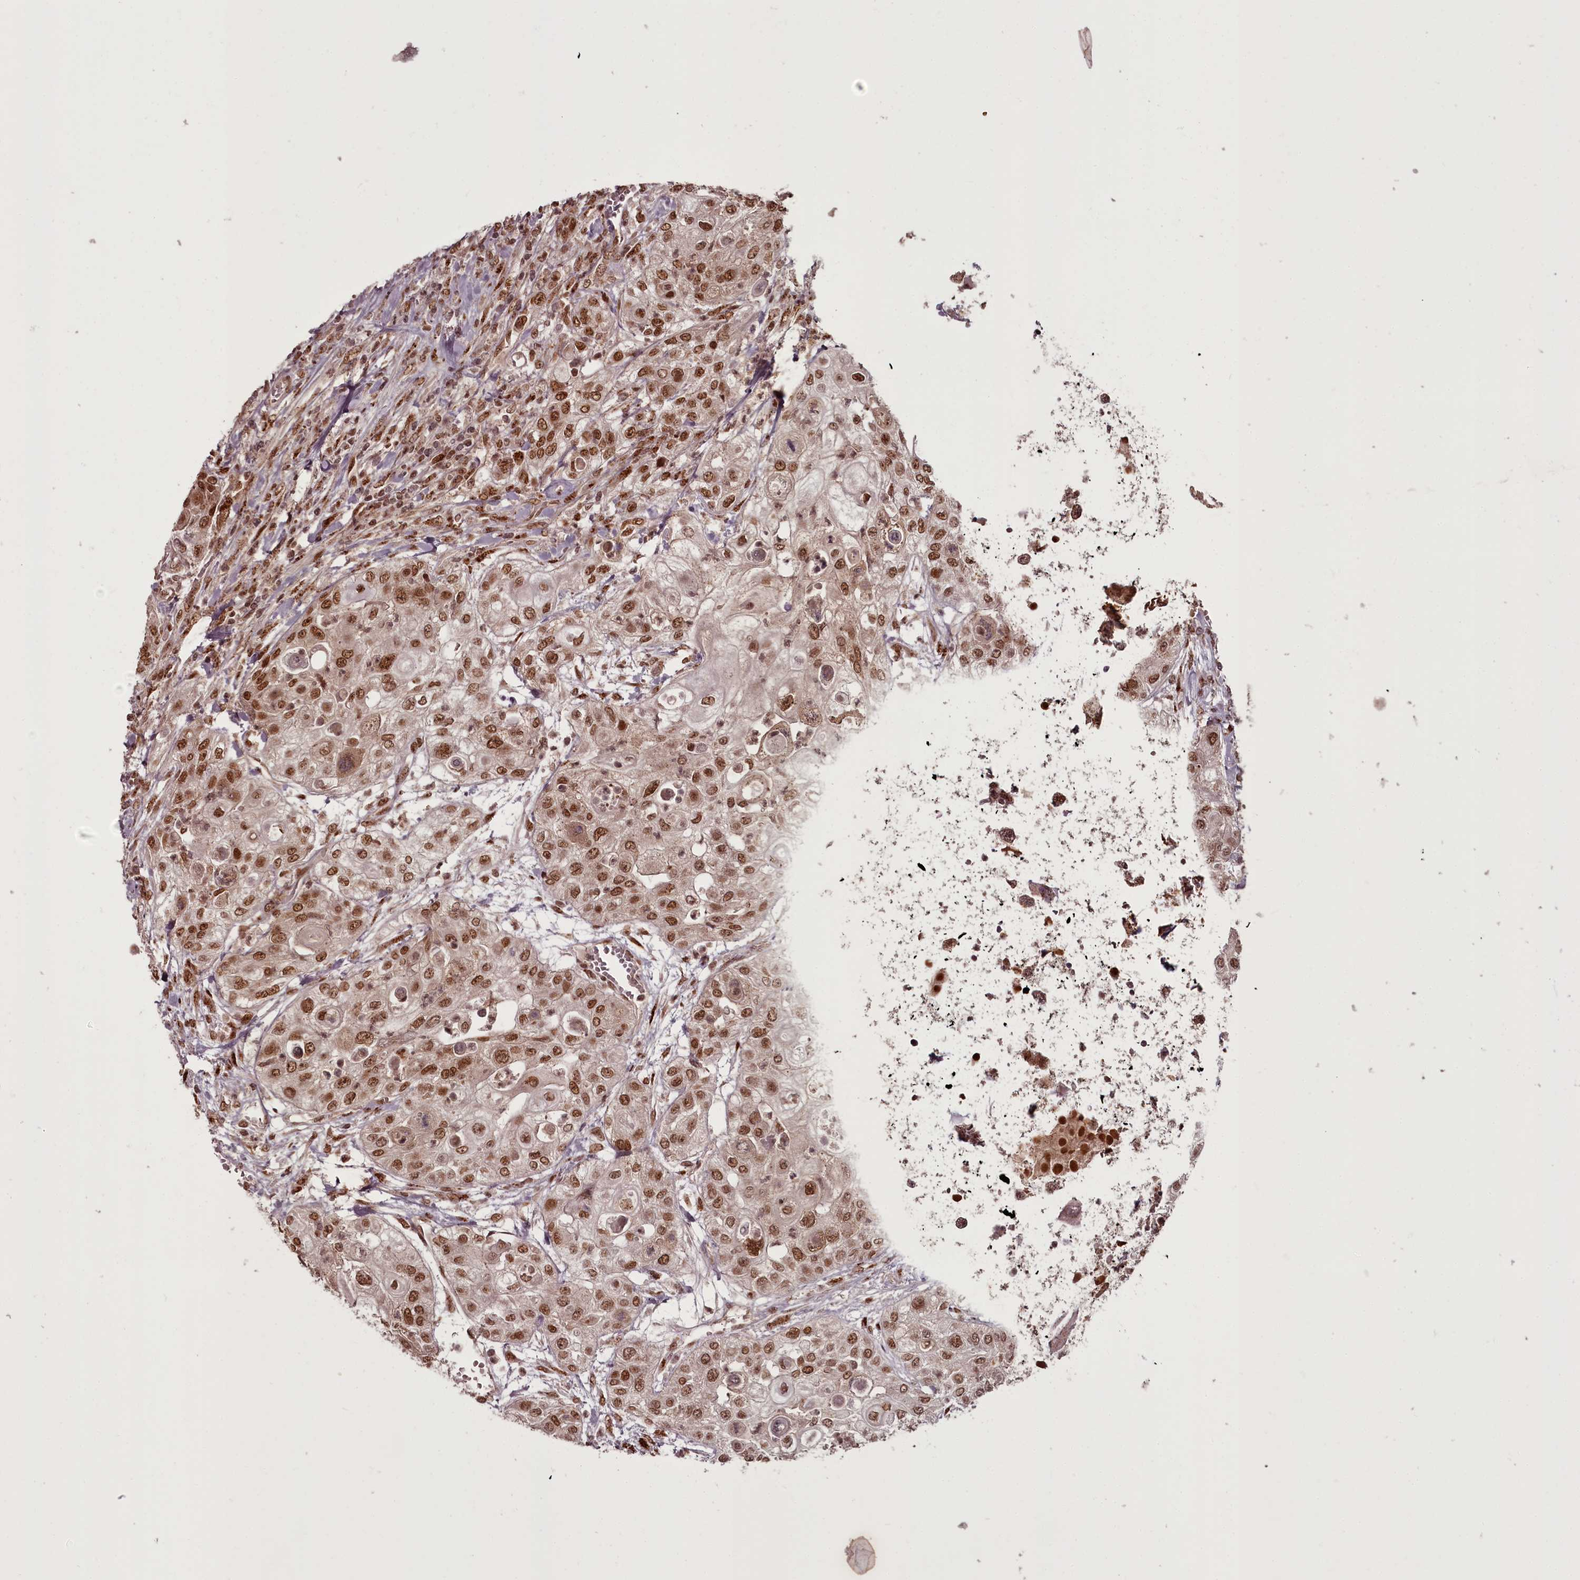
{"staining": {"intensity": "moderate", "quantity": ">75%", "location": "nuclear"}, "tissue": "urothelial cancer", "cell_type": "Tumor cells", "image_type": "cancer", "snomed": [{"axis": "morphology", "description": "Urothelial carcinoma, High grade"}, {"axis": "topography", "description": "Urinary bladder"}], "caption": "Immunohistochemical staining of urothelial carcinoma (high-grade) reveals moderate nuclear protein positivity in approximately >75% of tumor cells.", "gene": "CEP83", "patient": {"sex": "female", "age": 79}}